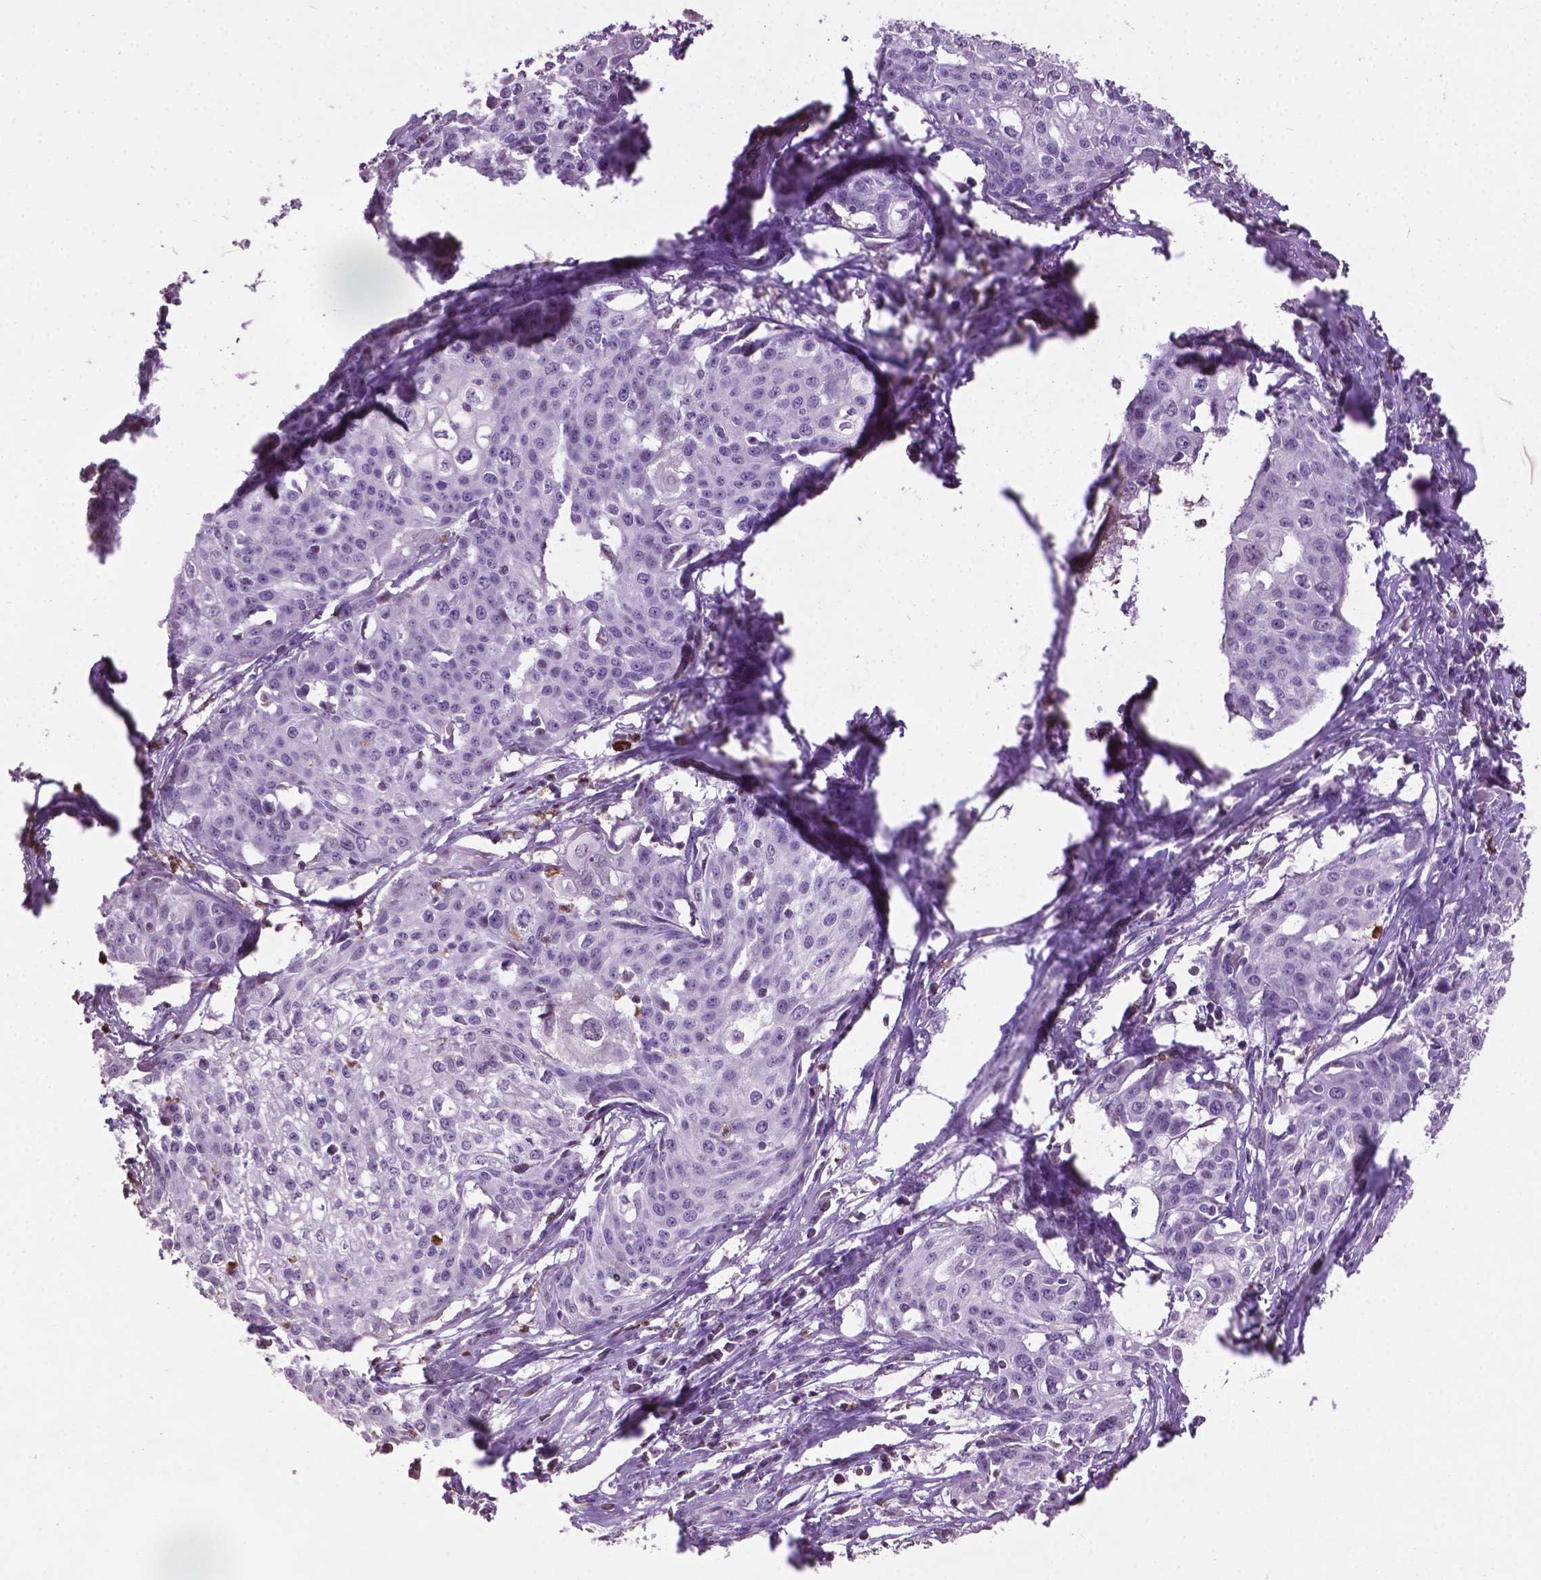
{"staining": {"intensity": "negative", "quantity": "none", "location": "none"}, "tissue": "cervical cancer", "cell_type": "Tumor cells", "image_type": "cancer", "snomed": [{"axis": "morphology", "description": "Squamous cell carcinoma, NOS"}, {"axis": "topography", "description": "Cervix"}], "caption": "This is an immunohistochemistry histopathology image of human cervical cancer. There is no staining in tumor cells.", "gene": "NTNG2", "patient": {"sex": "female", "age": 39}}